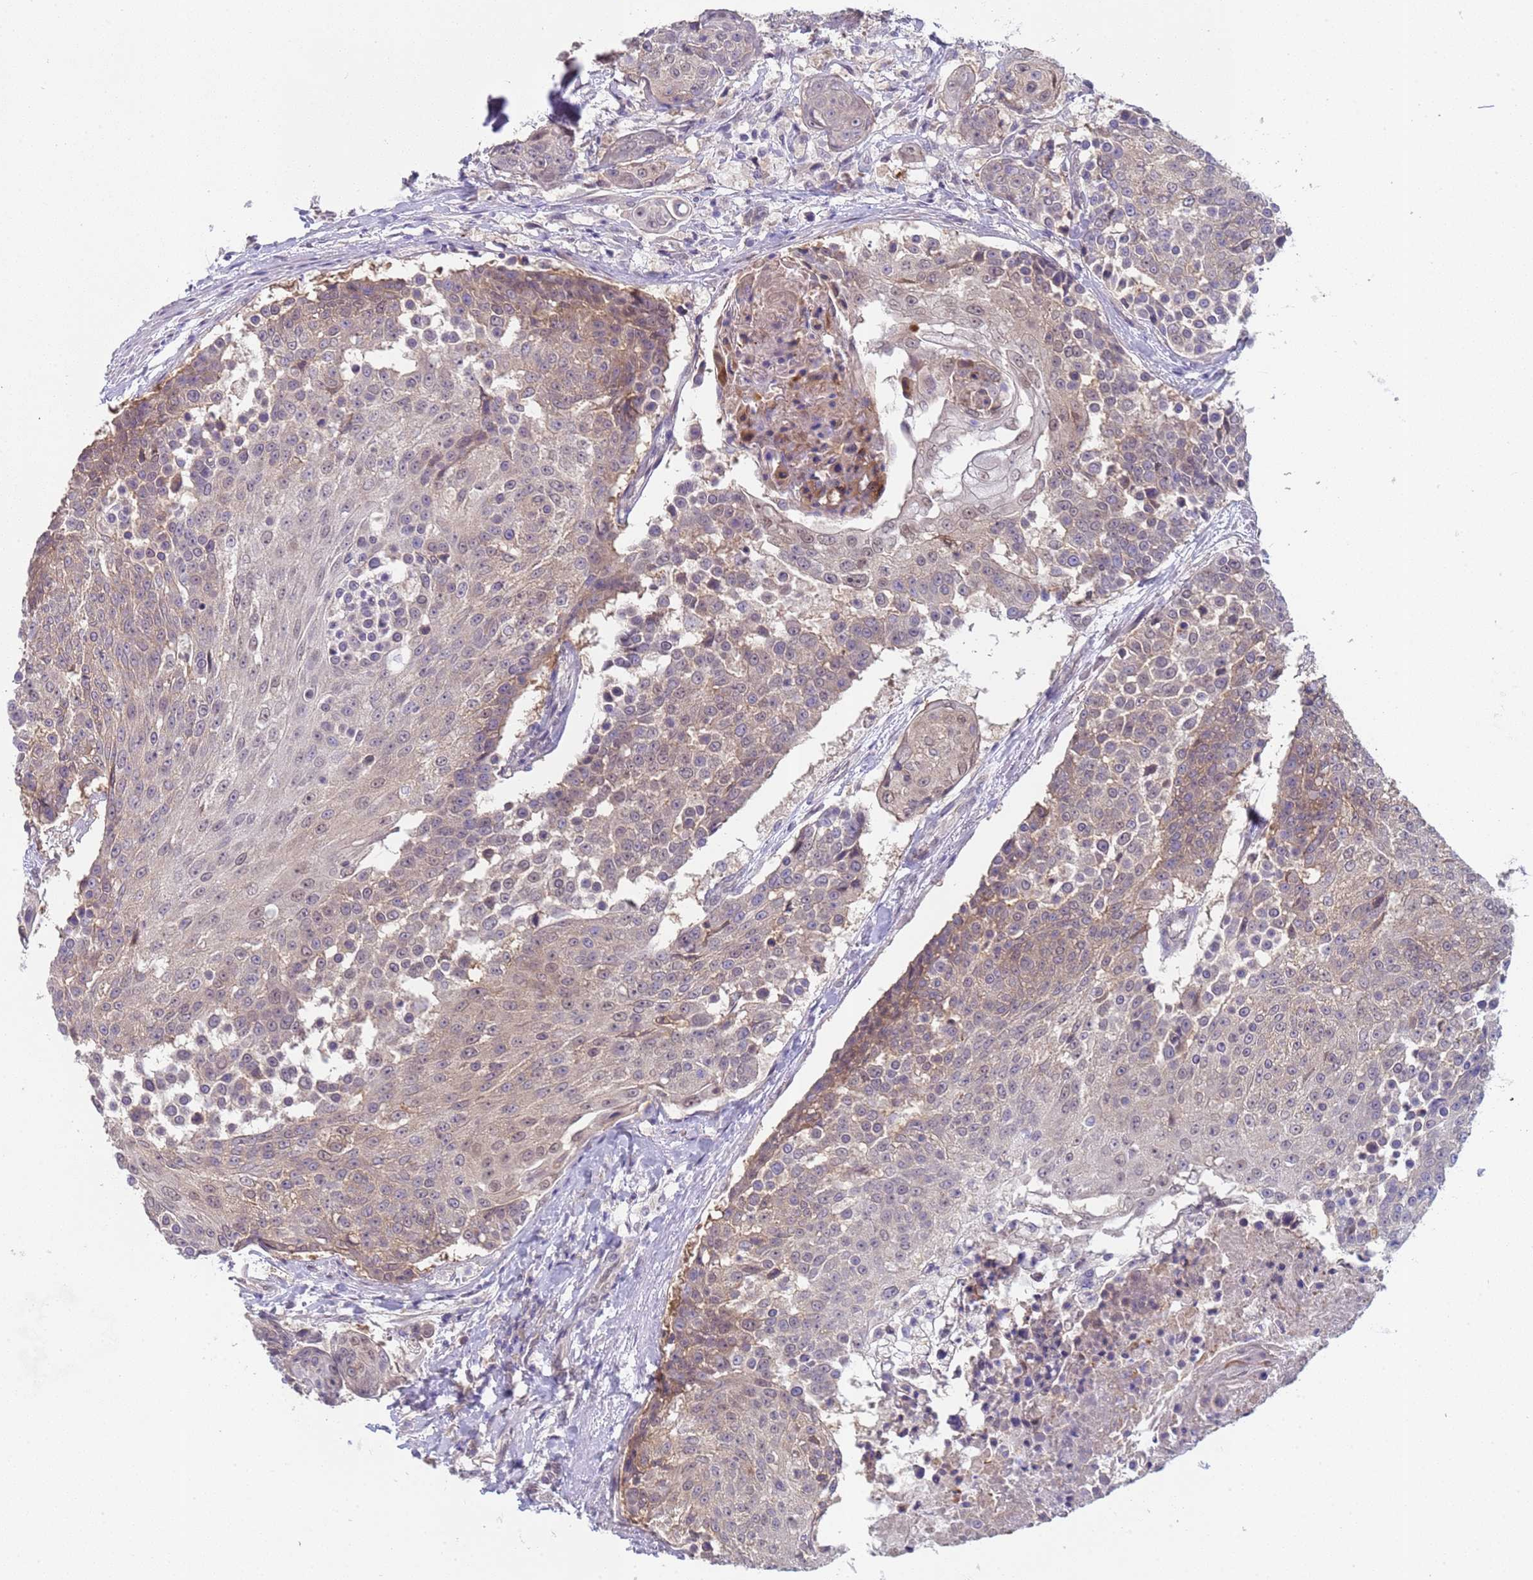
{"staining": {"intensity": "weak", "quantity": "<25%", "location": "cytoplasmic/membranous"}, "tissue": "urothelial cancer", "cell_type": "Tumor cells", "image_type": "cancer", "snomed": [{"axis": "morphology", "description": "Urothelial carcinoma, High grade"}, {"axis": "topography", "description": "Urinary bladder"}], "caption": "Immunohistochemical staining of human urothelial cancer exhibits no significant expression in tumor cells.", "gene": "TRMT10A", "patient": {"sex": "female", "age": 63}}